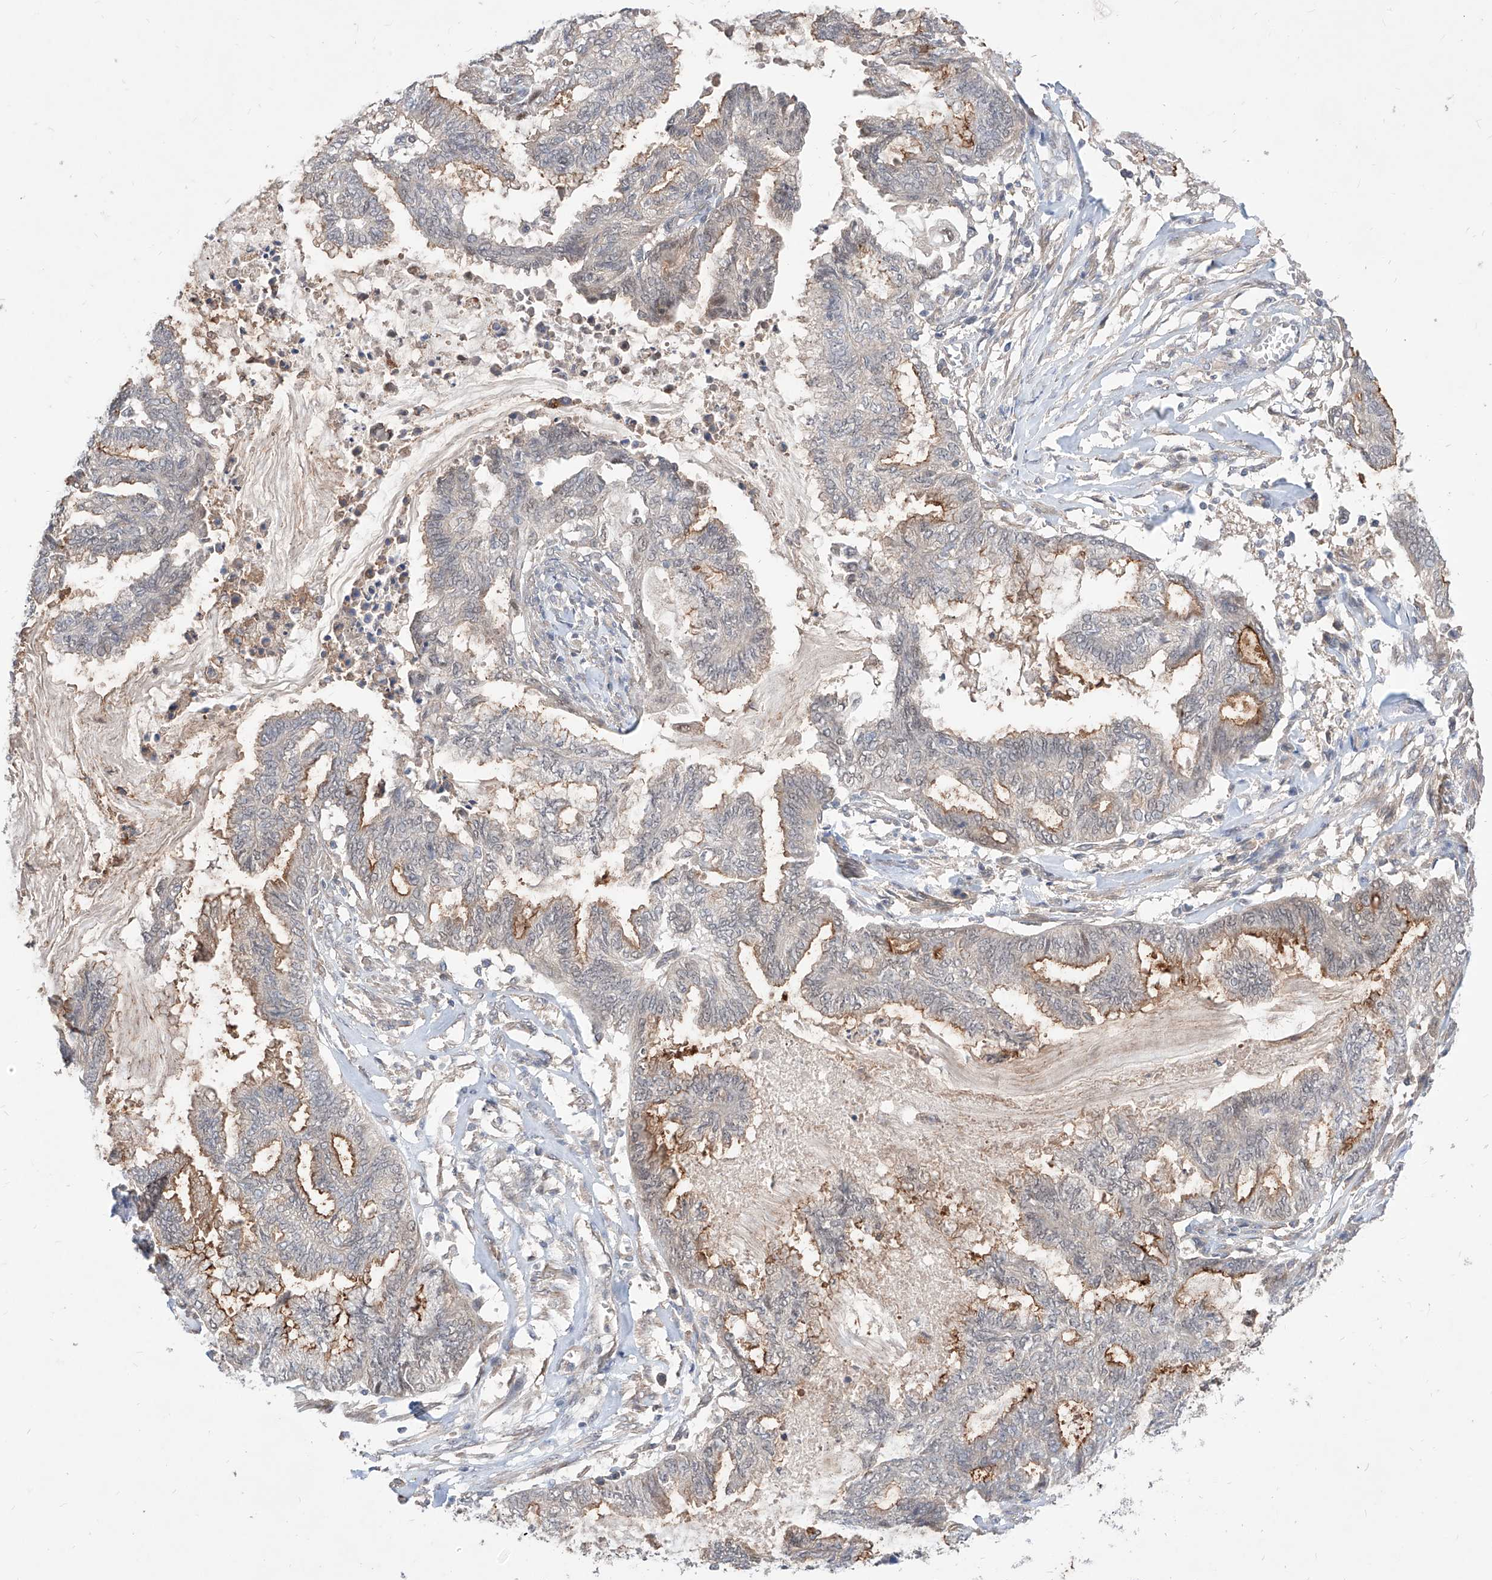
{"staining": {"intensity": "moderate", "quantity": "25%-75%", "location": "cytoplasmic/membranous"}, "tissue": "endometrial cancer", "cell_type": "Tumor cells", "image_type": "cancer", "snomed": [{"axis": "morphology", "description": "Adenocarcinoma, NOS"}, {"axis": "topography", "description": "Endometrium"}], "caption": "A brown stain highlights moderate cytoplasmic/membranous positivity of a protein in endometrial adenocarcinoma tumor cells.", "gene": "TSNAX", "patient": {"sex": "female", "age": 86}}